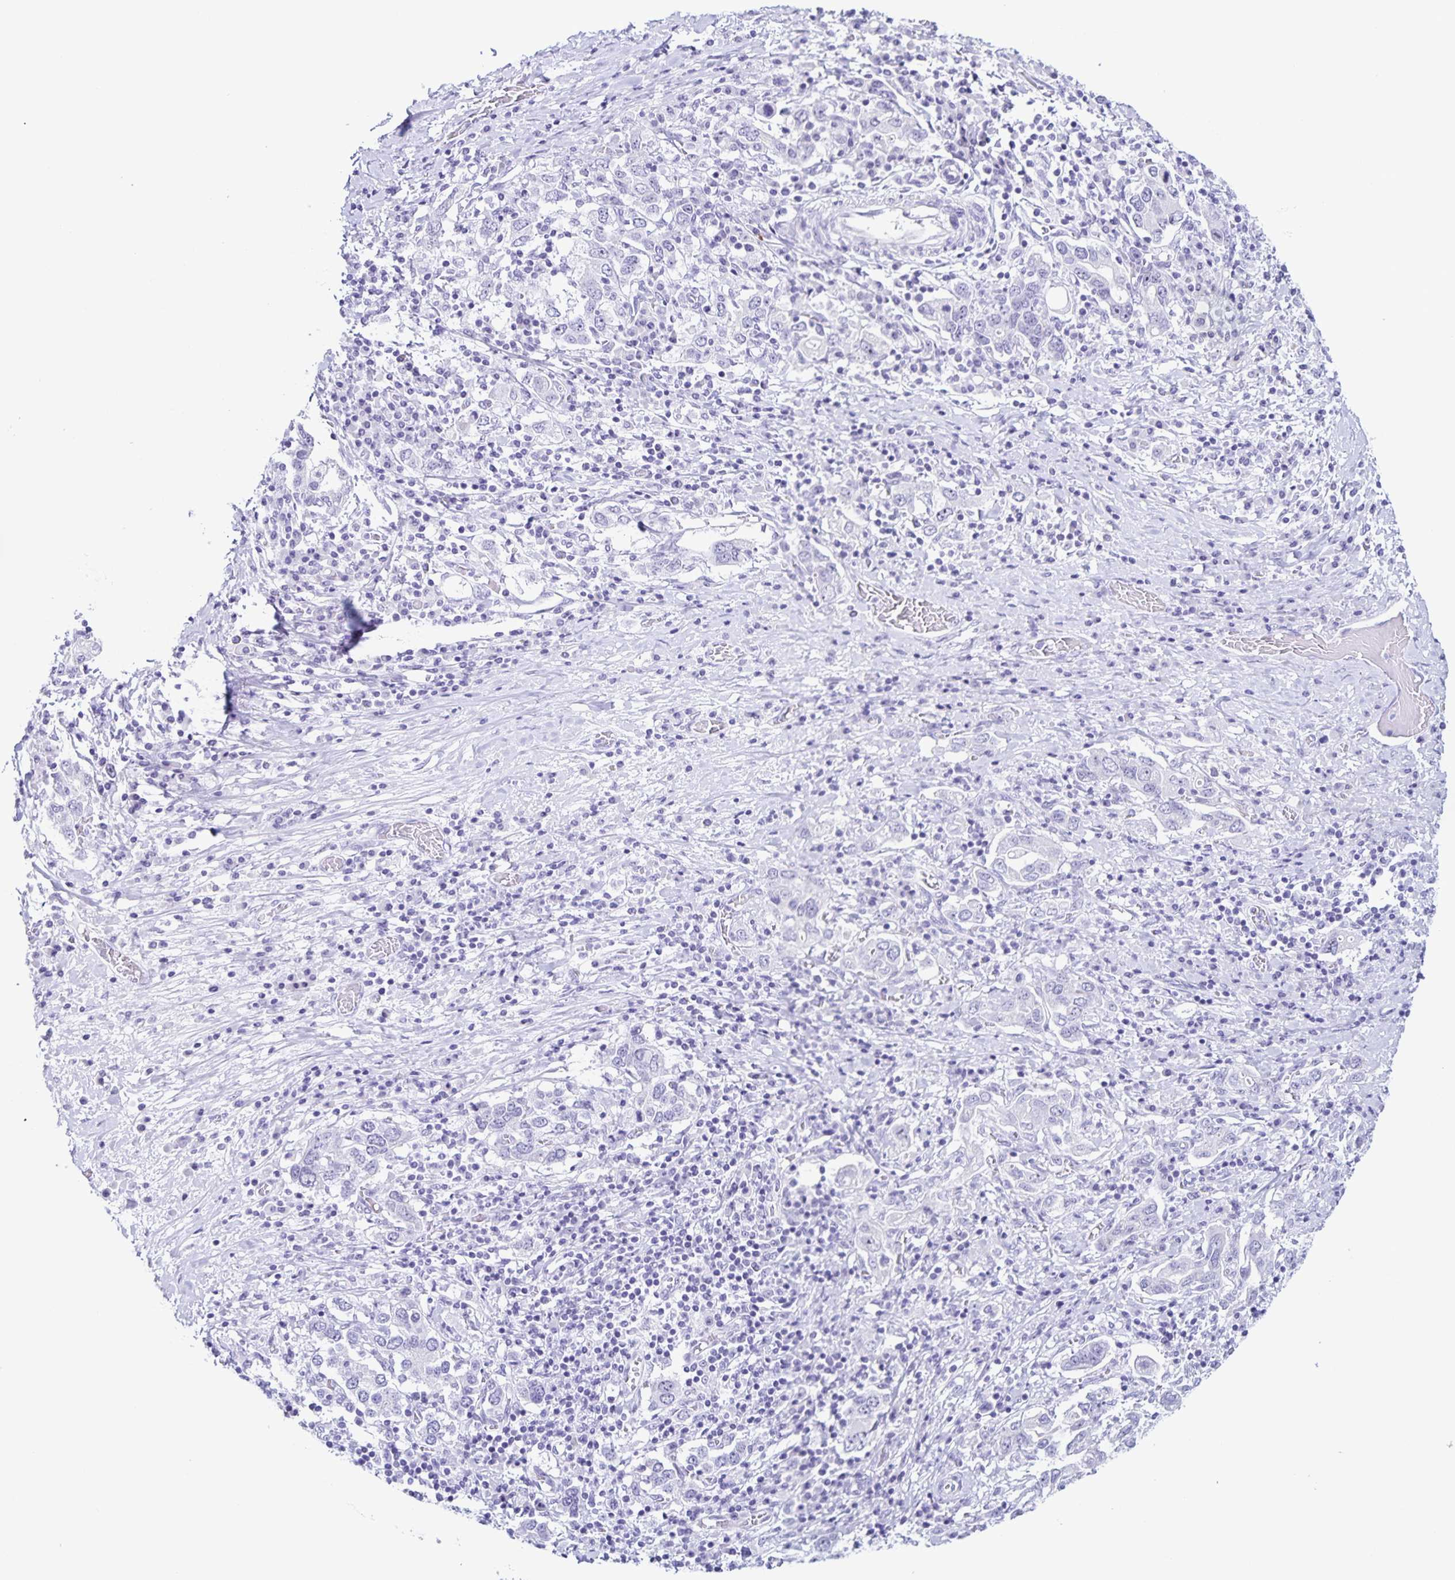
{"staining": {"intensity": "negative", "quantity": "none", "location": "none"}, "tissue": "stomach cancer", "cell_type": "Tumor cells", "image_type": "cancer", "snomed": [{"axis": "morphology", "description": "Adenocarcinoma, NOS"}, {"axis": "topography", "description": "Stomach, upper"}, {"axis": "topography", "description": "Stomach"}], "caption": "Immunohistochemical staining of stomach cancer exhibits no significant positivity in tumor cells.", "gene": "FAM170A", "patient": {"sex": "male", "age": 62}}